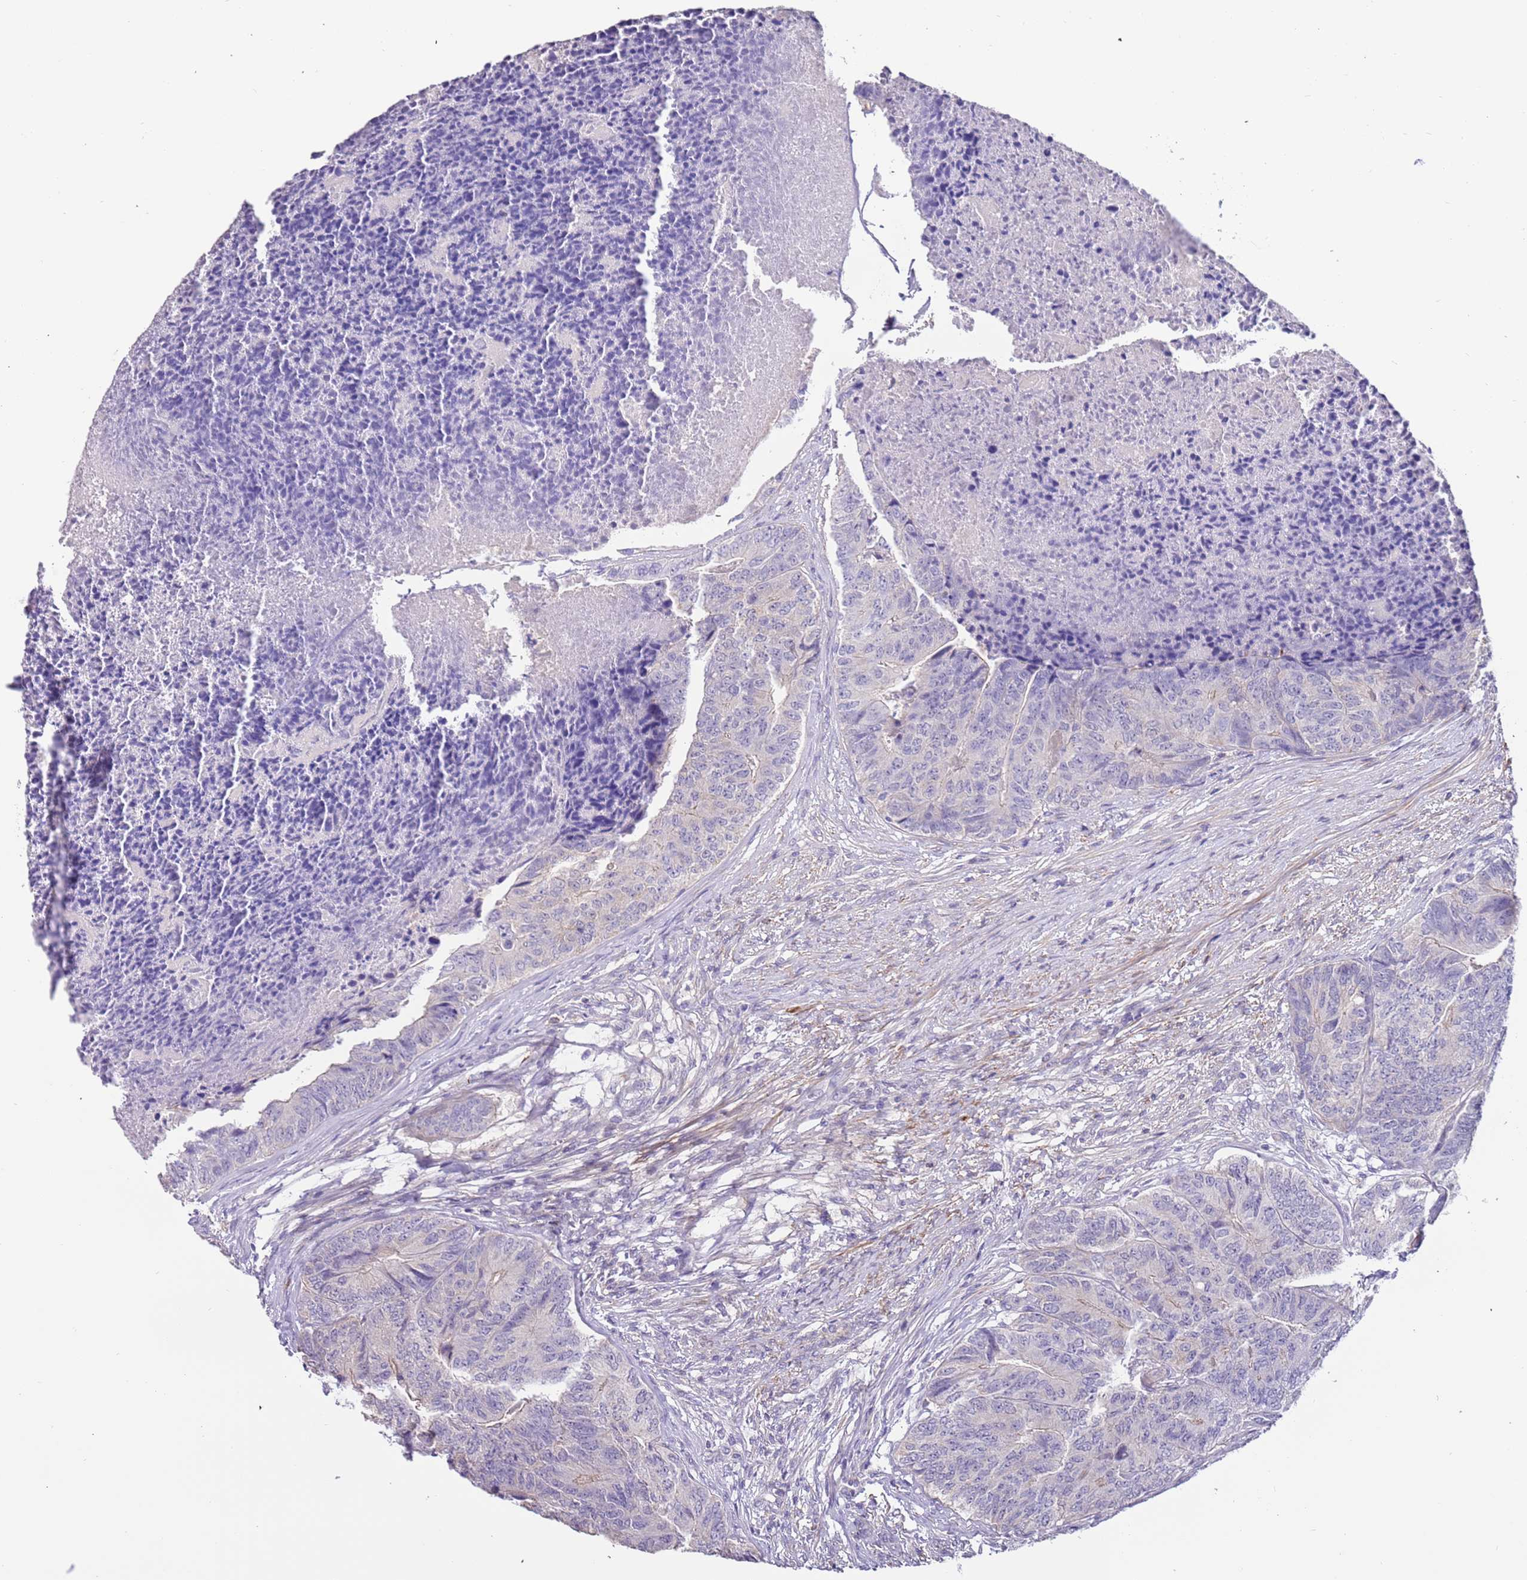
{"staining": {"intensity": "weak", "quantity": "<25%", "location": "cytoplasmic/membranous"}, "tissue": "colorectal cancer", "cell_type": "Tumor cells", "image_type": "cancer", "snomed": [{"axis": "morphology", "description": "Adenocarcinoma, NOS"}, {"axis": "topography", "description": "Colon"}], "caption": "Immunohistochemistry (IHC) of colorectal cancer demonstrates no expression in tumor cells. (DAB (3,3'-diaminobenzidine) immunohistochemistry visualized using brightfield microscopy, high magnification).", "gene": "PCGF2", "patient": {"sex": "female", "age": 67}}